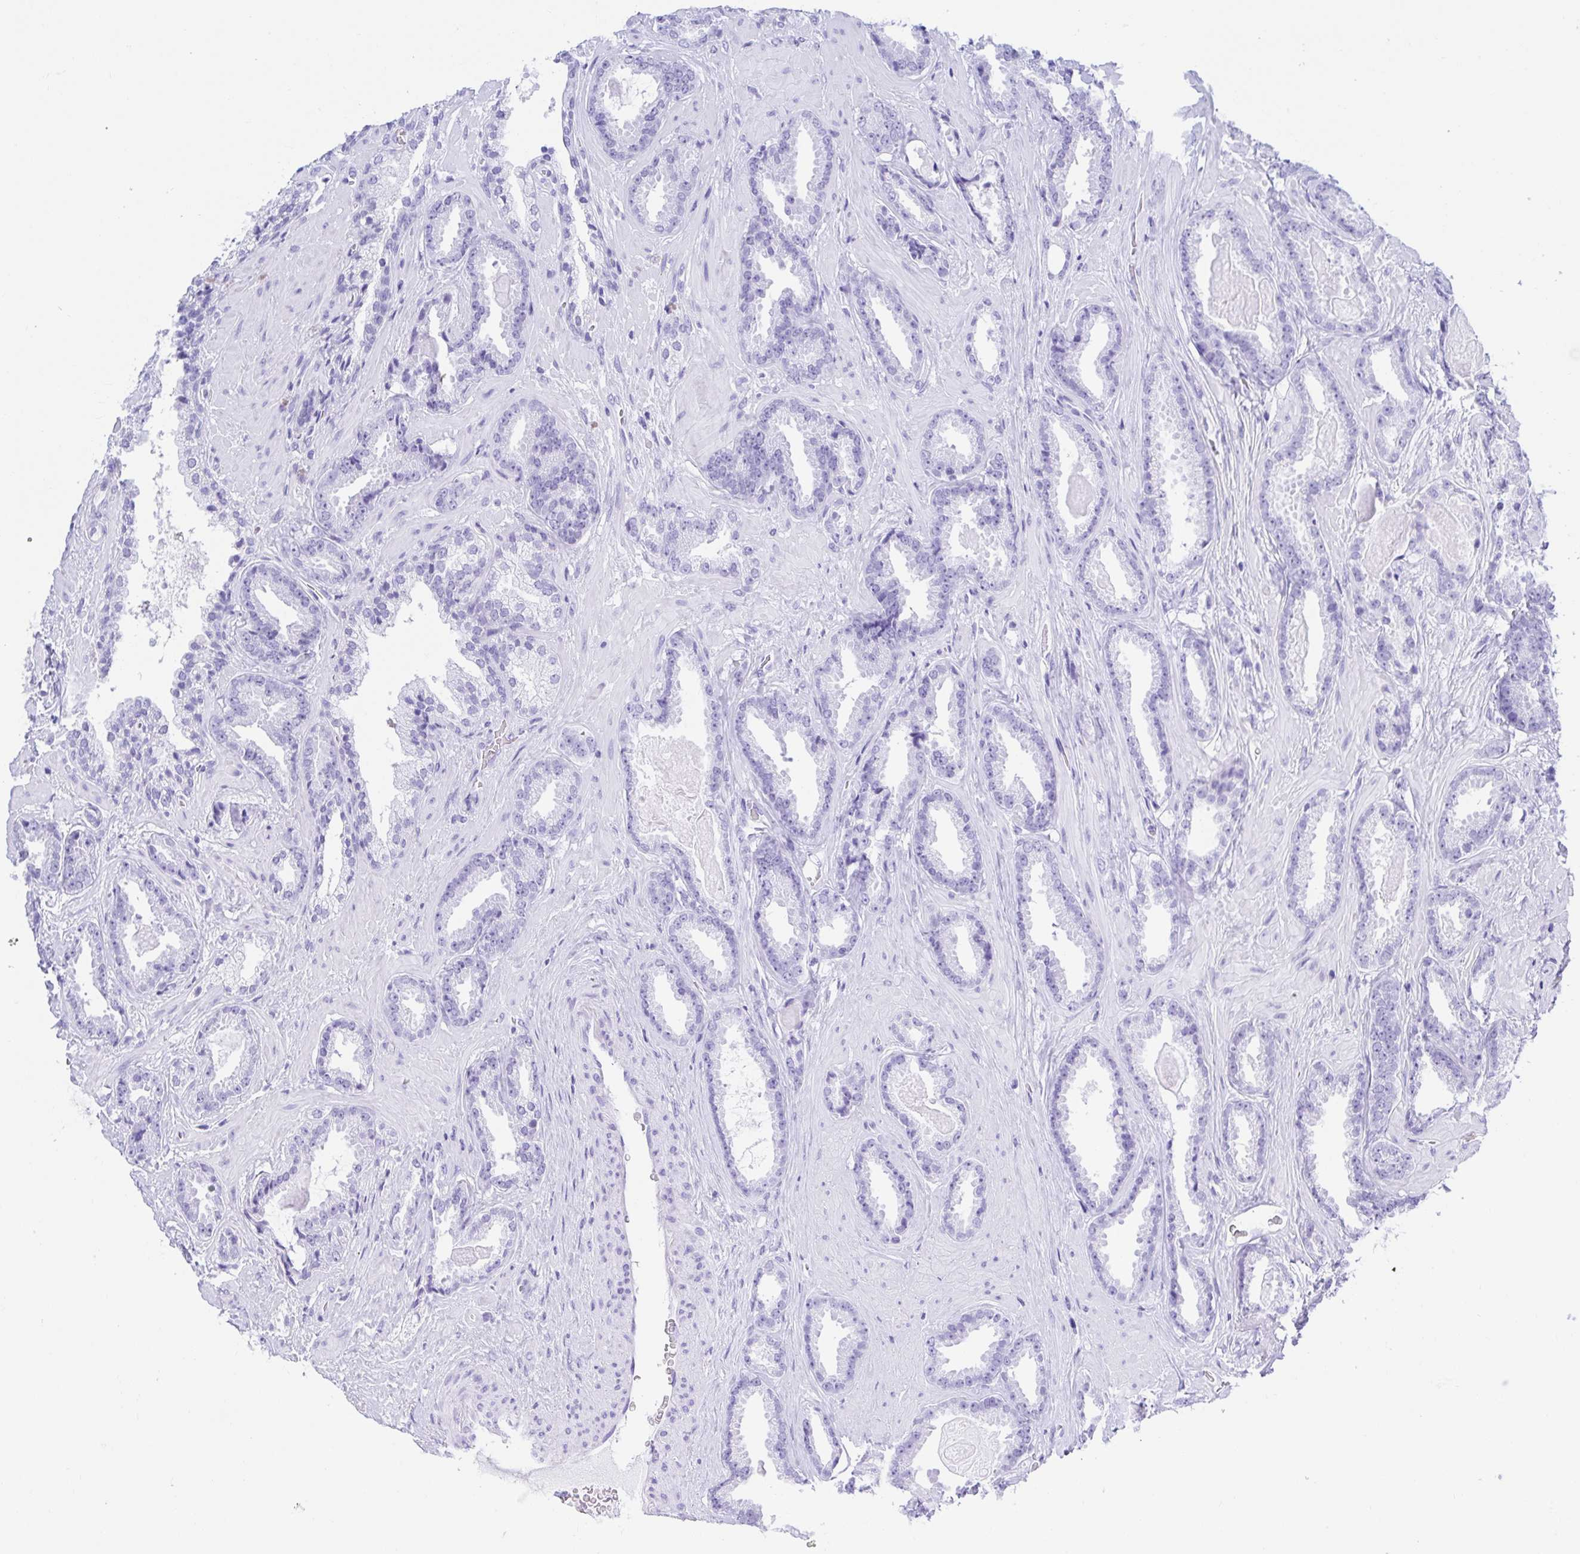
{"staining": {"intensity": "negative", "quantity": "none", "location": "none"}, "tissue": "prostate cancer", "cell_type": "Tumor cells", "image_type": "cancer", "snomed": [{"axis": "morphology", "description": "Adenocarcinoma, Low grade"}, {"axis": "topography", "description": "Prostate"}], "caption": "IHC of human prostate cancer (adenocarcinoma (low-grade)) exhibits no positivity in tumor cells. Brightfield microscopy of IHC stained with DAB (brown) and hematoxylin (blue), captured at high magnification.", "gene": "THOP1", "patient": {"sex": "male", "age": 62}}